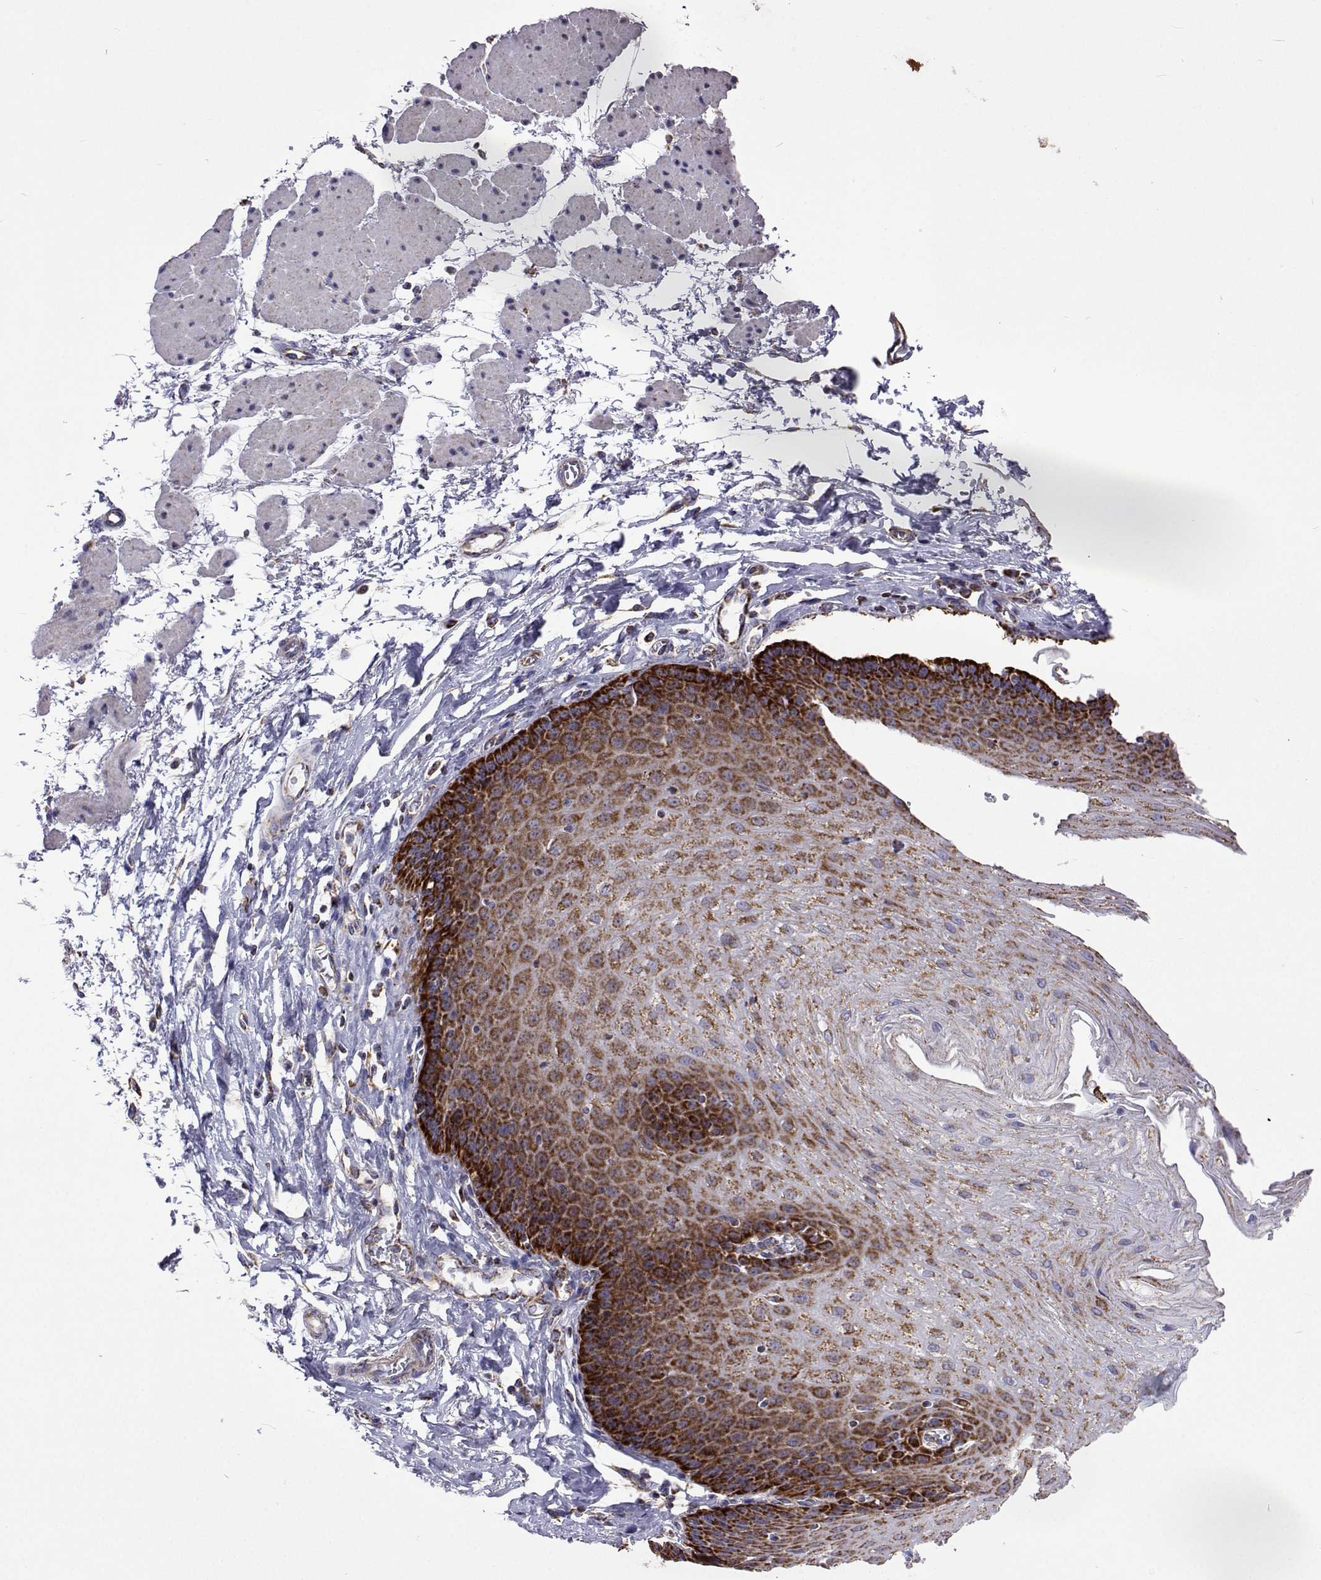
{"staining": {"intensity": "strong", "quantity": "25%-75%", "location": "cytoplasmic/membranous"}, "tissue": "esophagus", "cell_type": "Squamous epithelial cells", "image_type": "normal", "snomed": [{"axis": "morphology", "description": "Normal tissue, NOS"}, {"axis": "topography", "description": "Esophagus"}], "caption": "Normal esophagus displays strong cytoplasmic/membranous staining in about 25%-75% of squamous epithelial cells, visualized by immunohistochemistry.", "gene": "MCCC2", "patient": {"sex": "female", "age": 81}}